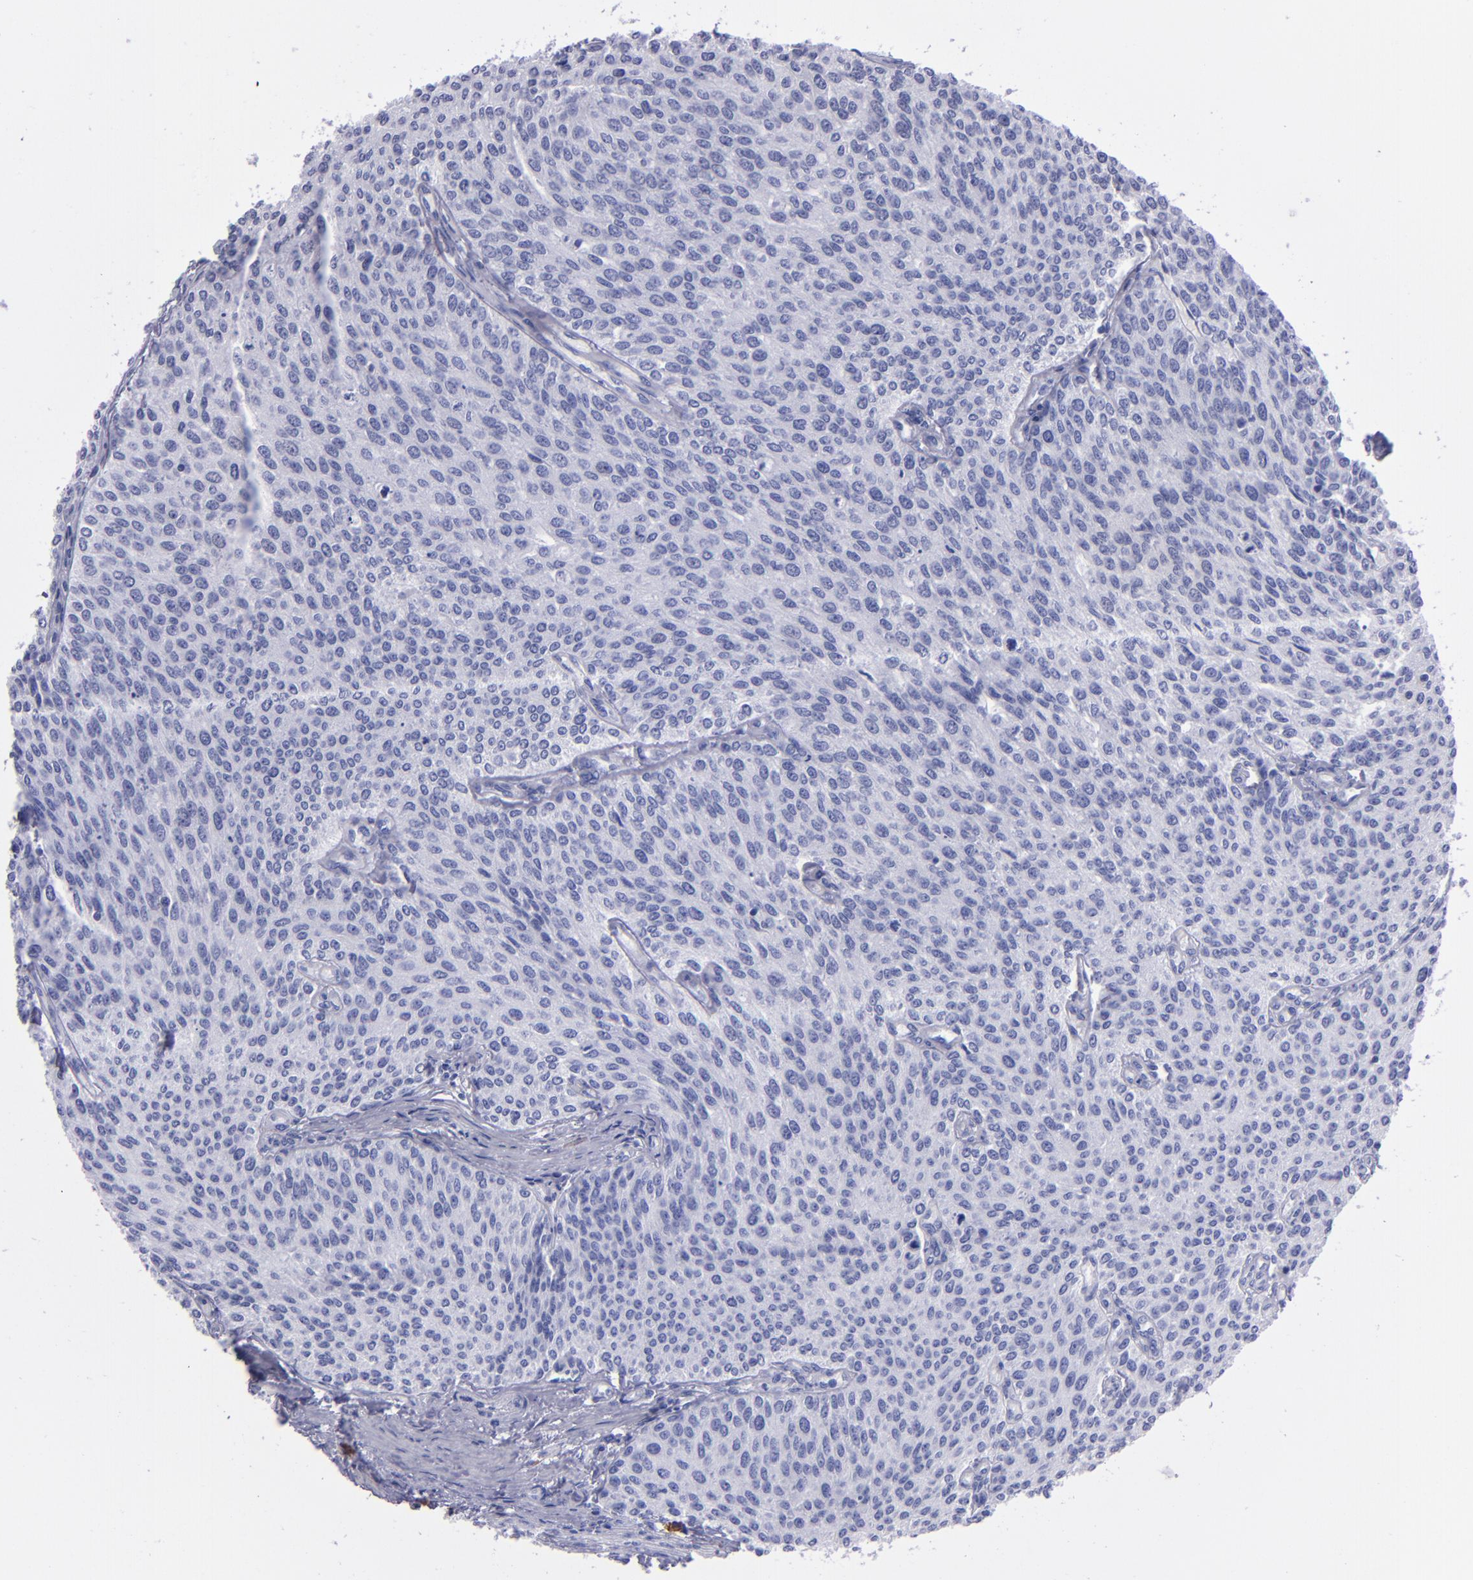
{"staining": {"intensity": "negative", "quantity": "none", "location": "none"}, "tissue": "urothelial cancer", "cell_type": "Tumor cells", "image_type": "cancer", "snomed": [{"axis": "morphology", "description": "Urothelial carcinoma, Low grade"}, {"axis": "topography", "description": "Urinary bladder"}], "caption": "Tumor cells are negative for brown protein staining in urothelial cancer.", "gene": "CD38", "patient": {"sex": "female", "age": 73}}